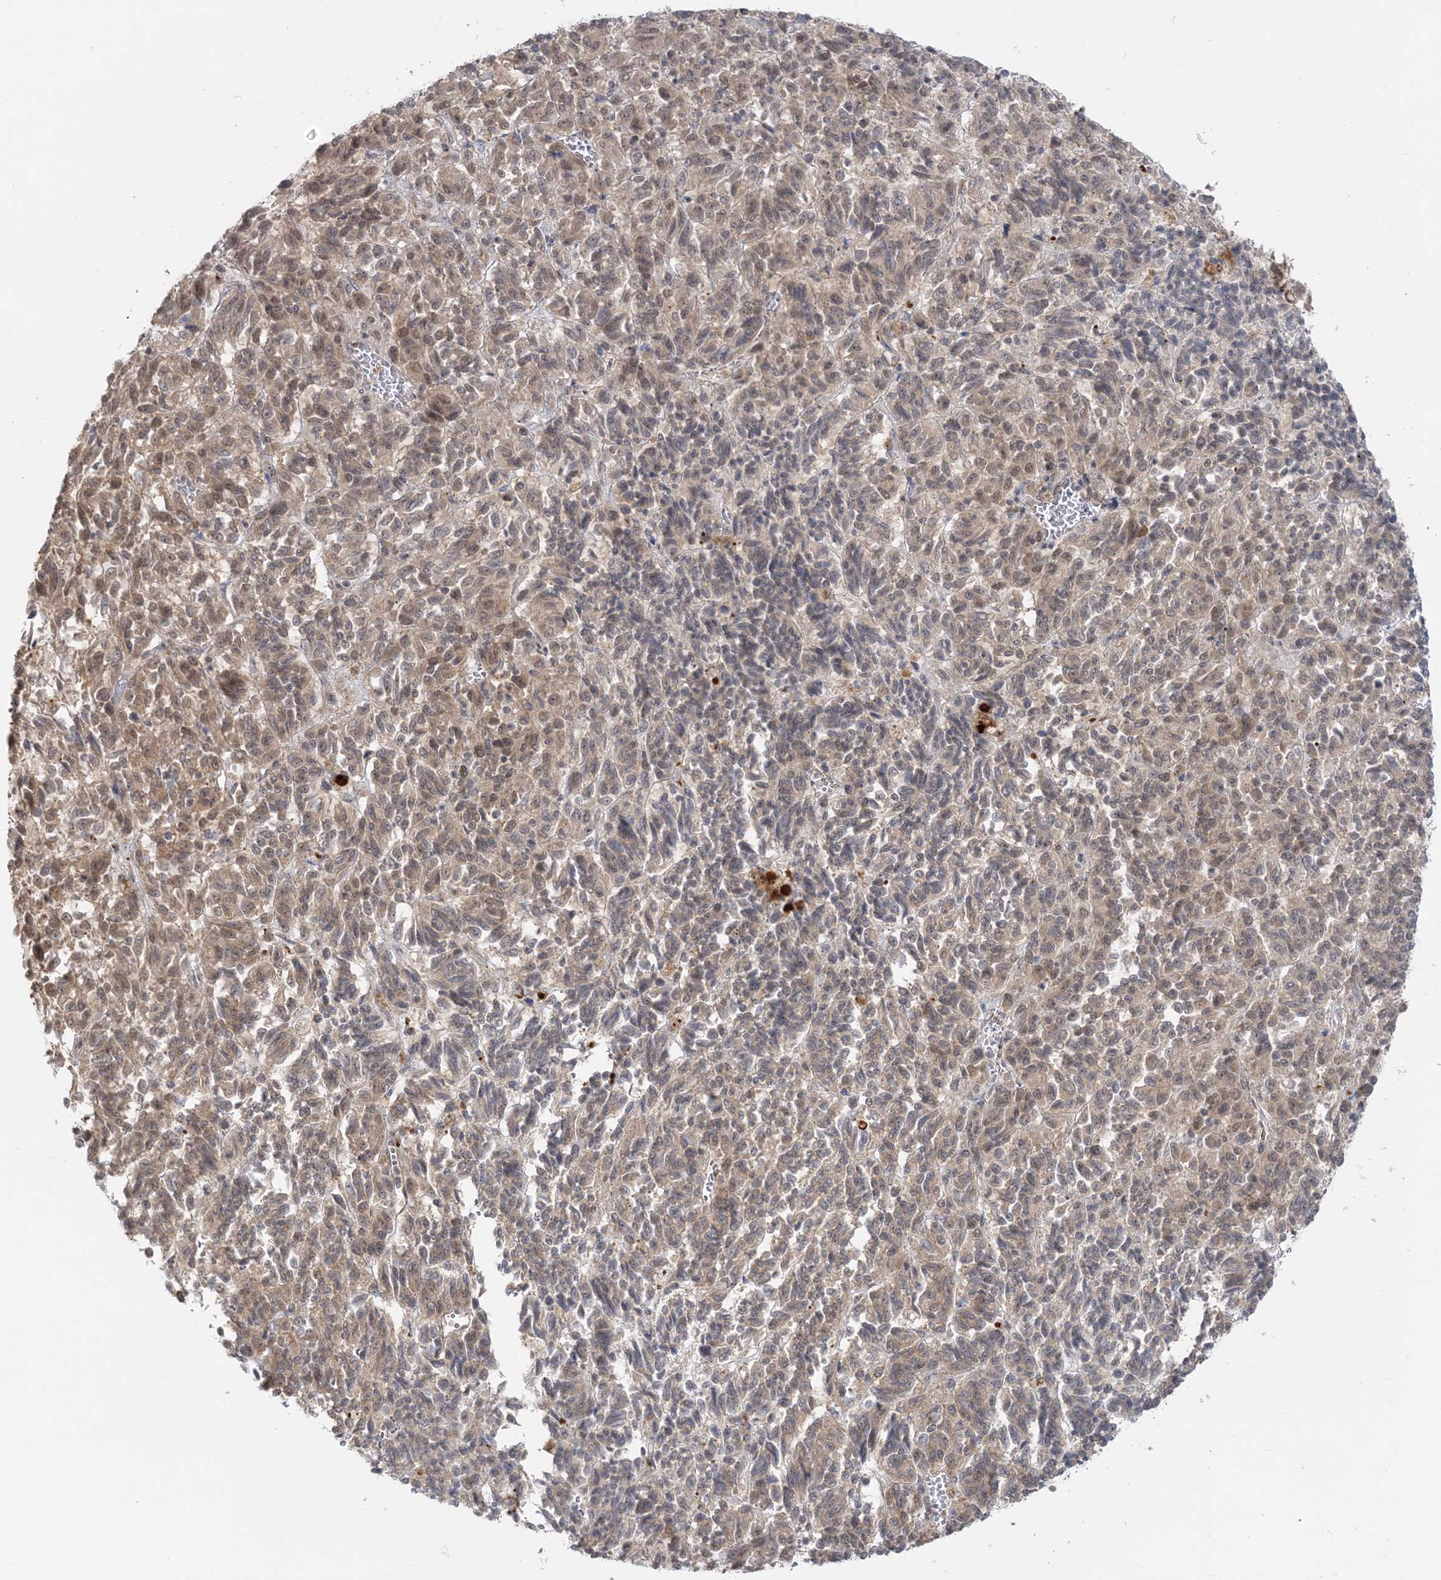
{"staining": {"intensity": "weak", "quantity": ">75%", "location": "cytoplasmic/membranous,nuclear"}, "tissue": "melanoma", "cell_type": "Tumor cells", "image_type": "cancer", "snomed": [{"axis": "morphology", "description": "Malignant melanoma, Metastatic site"}, {"axis": "topography", "description": "Lung"}], "caption": "Human melanoma stained with a brown dye demonstrates weak cytoplasmic/membranous and nuclear positive expression in approximately >75% of tumor cells.", "gene": "ZFAND6", "patient": {"sex": "male", "age": 64}}